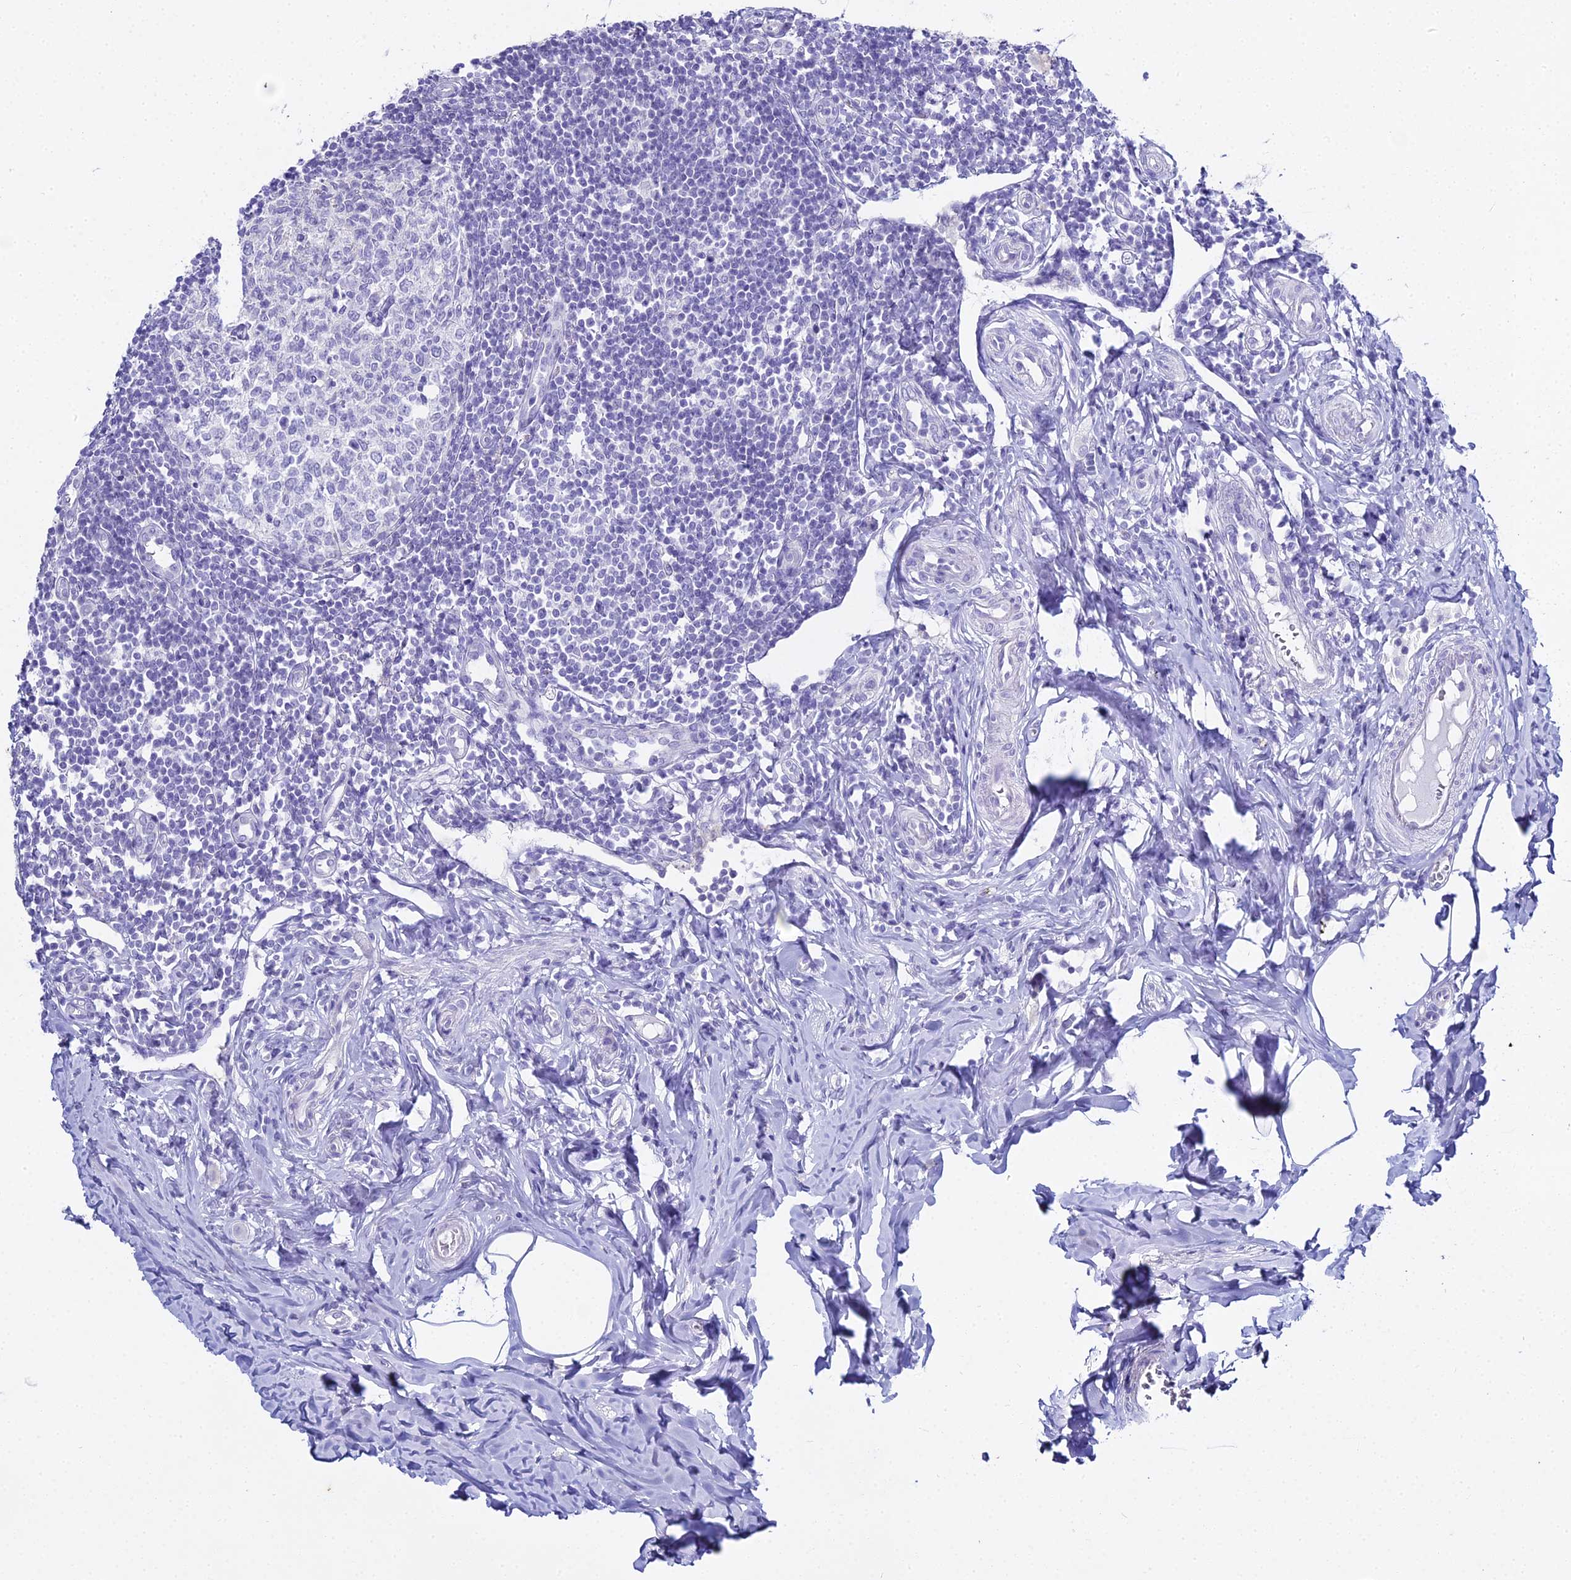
{"staining": {"intensity": "negative", "quantity": "none", "location": "none"}, "tissue": "appendix", "cell_type": "Glandular cells", "image_type": "normal", "snomed": [{"axis": "morphology", "description": "Normal tissue, NOS"}, {"axis": "topography", "description": "Appendix"}], "caption": "The immunohistochemistry (IHC) histopathology image has no significant staining in glandular cells of appendix.", "gene": "S100A7", "patient": {"sex": "female", "age": 33}}